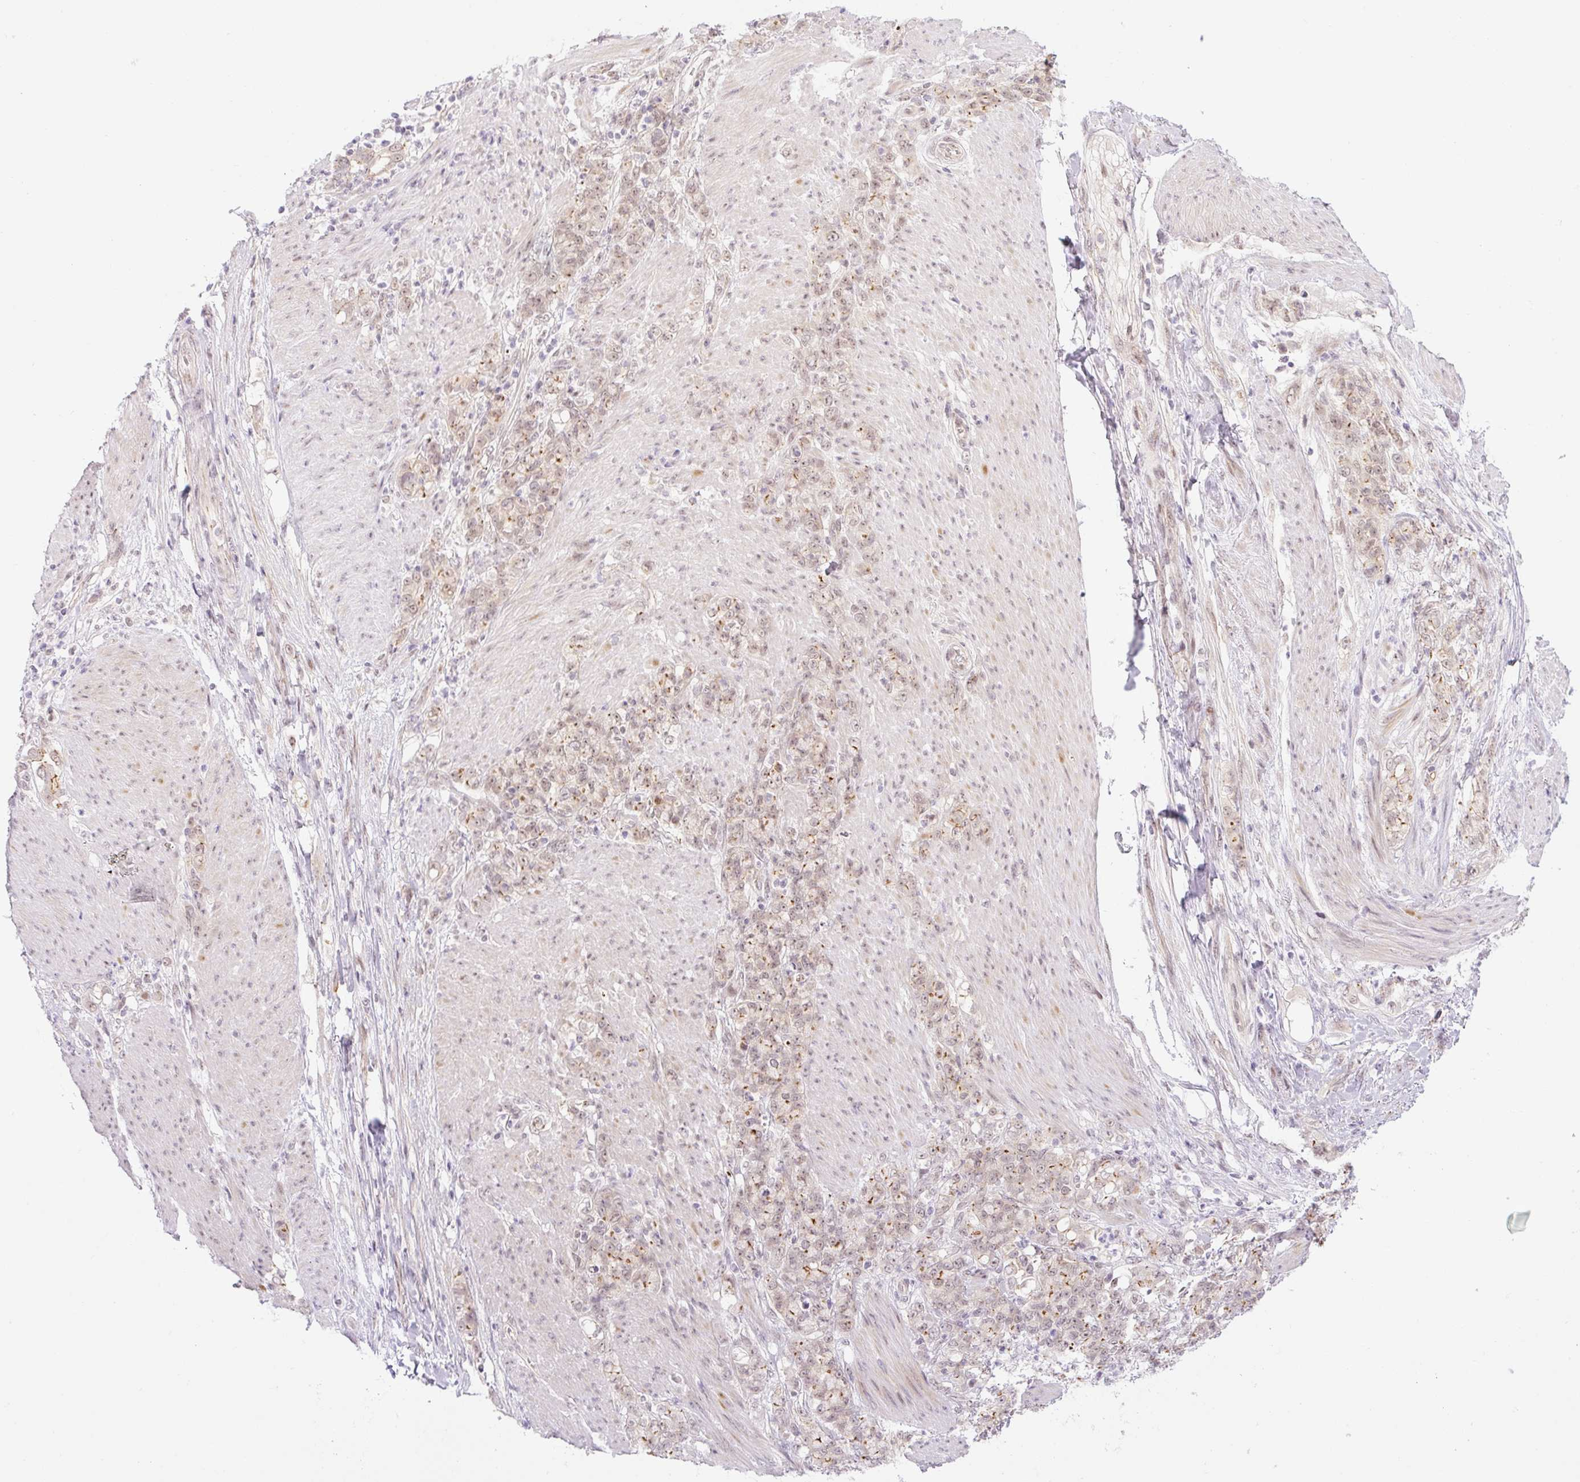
{"staining": {"intensity": "moderate", "quantity": "25%-75%", "location": "cytoplasmic/membranous,nuclear"}, "tissue": "stomach cancer", "cell_type": "Tumor cells", "image_type": "cancer", "snomed": [{"axis": "morphology", "description": "Adenocarcinoma, NOS"}, {"axis": "topography", "description": "Stomach"}], "caption": "Stomach adenocarcinoma stained for a protein (brown) exhibits moderate cytoplasmic/membranous and nuclear positive staining in approximately 25%-75% of tumor cells.", "gene": "ICE1", "patient": {"sex": "female", "age": 79}}